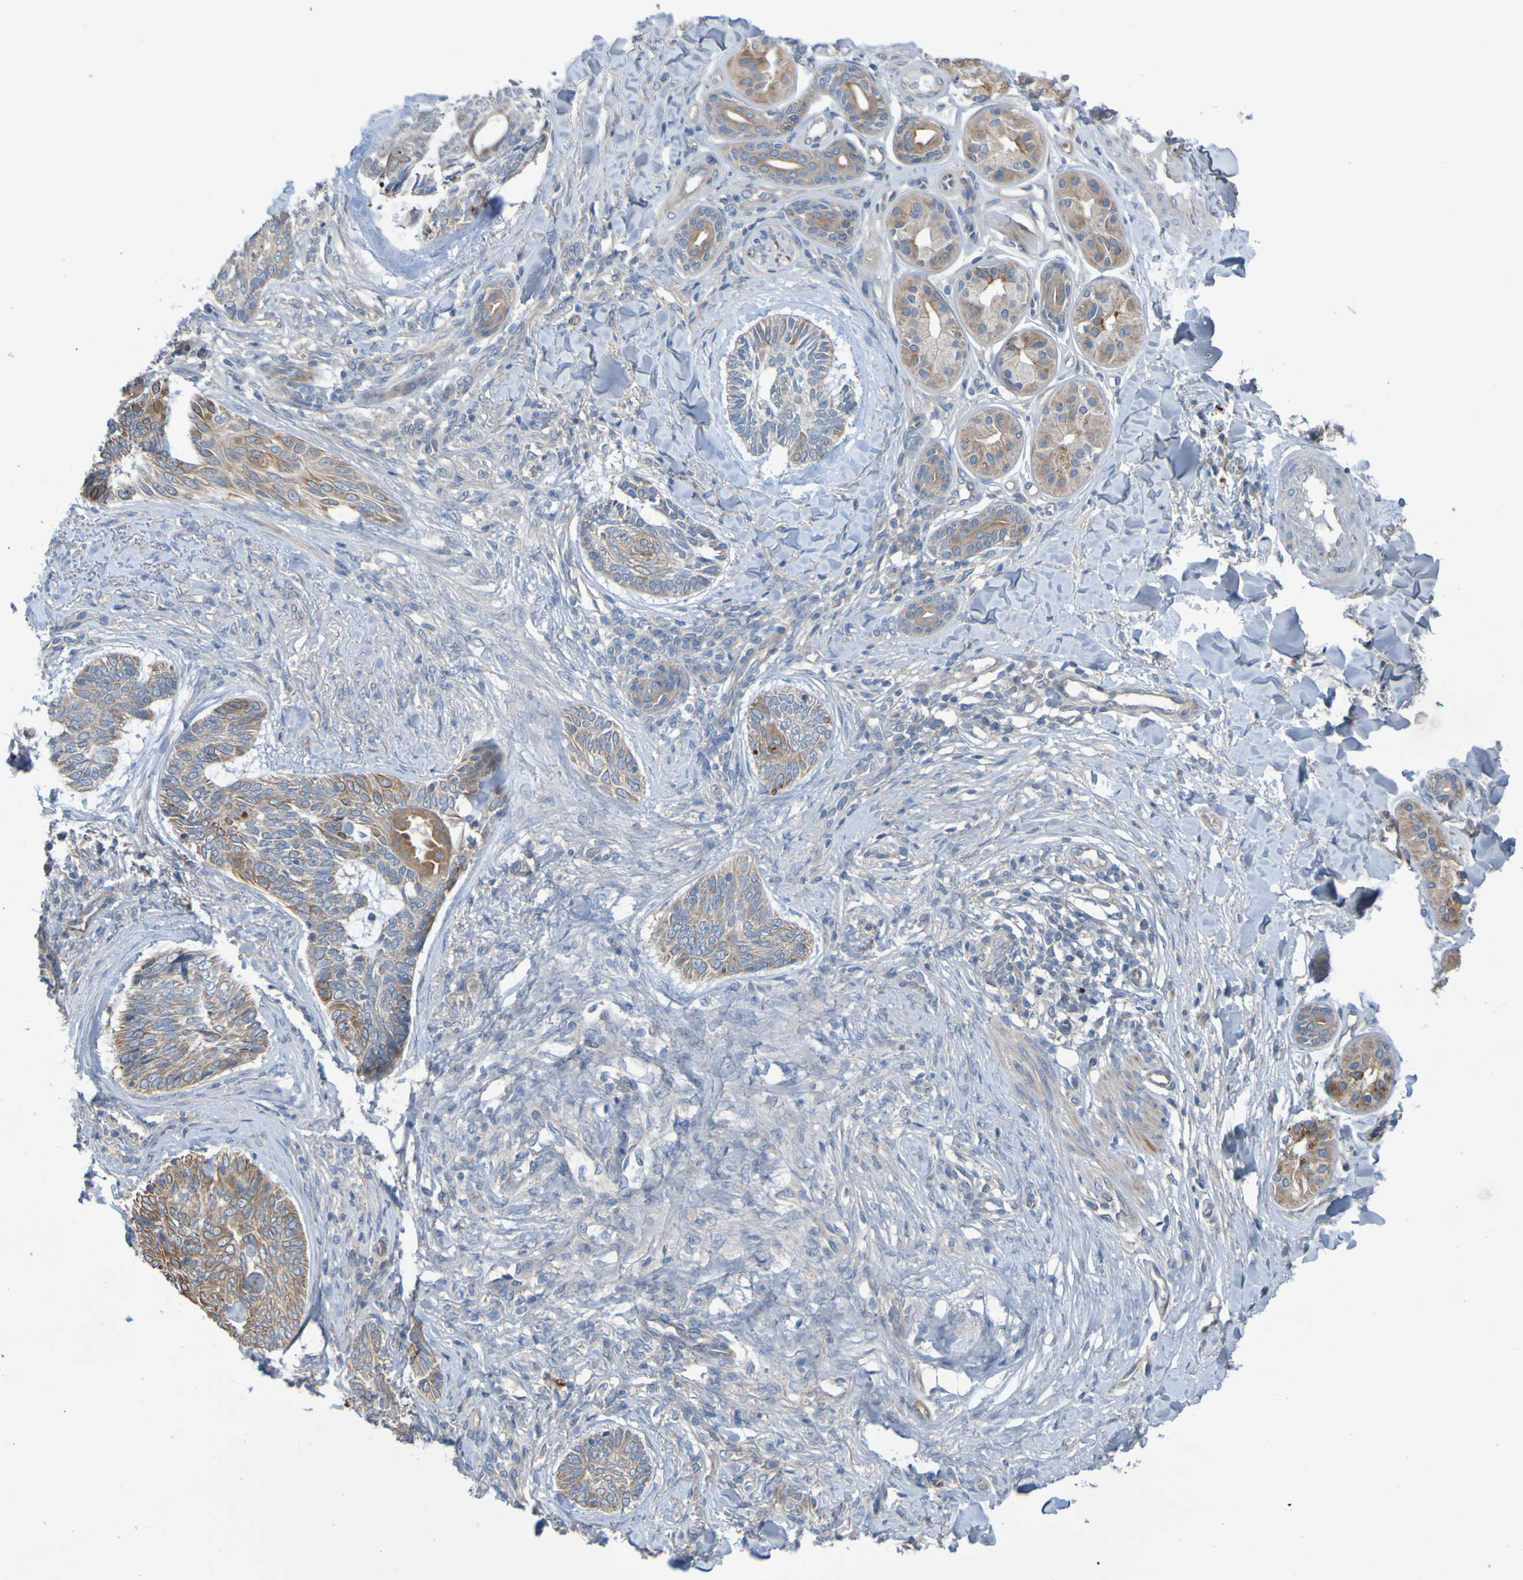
{"staining": {"intensity": "moderate", "quantity": "25%-75%", "location": "cytoplasmic/membranous"}, "tissue": "skin cancer", "cell_type": "Tumor cells", "image_type": "cancer", "snomed": [{"axis": "morphology", "description": "Basal cell carcinoma"}, {"axis": "topography", "description": "Skin"}], "caption": "DAB immunohistochemical staining of human skin cancer reveals moderate cytoplasmic/membranous protein staining in about 25%-75% of tumor cells. The staining is performed using DAB brown chromogen to label protein expression. The nuclei are counter-stained blue using hematoxylin.", "gene": "NPRL3", "patient": {"sex": "male", "age": 43}}